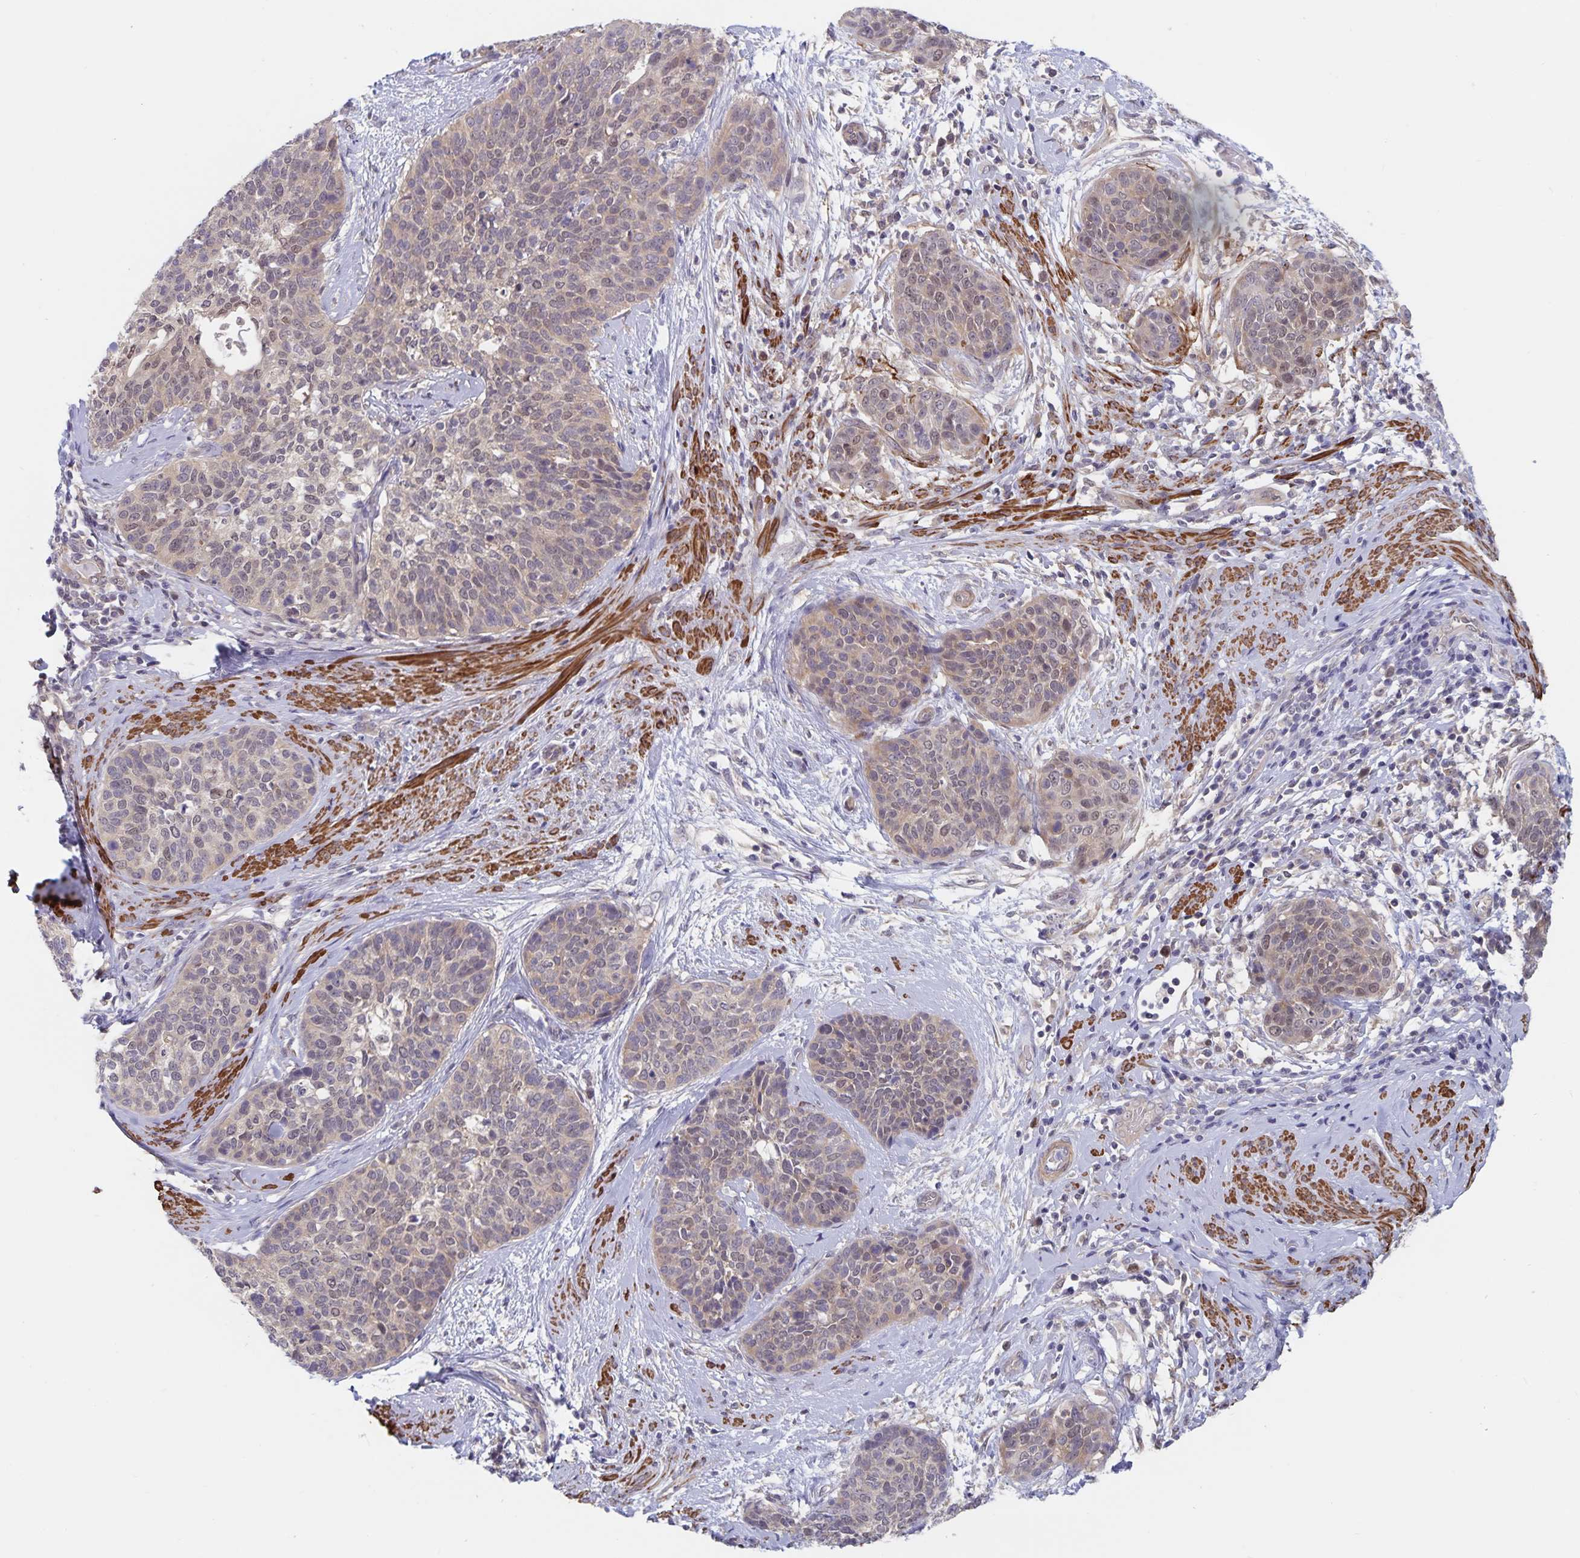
{"staining": {"intensity": "weak", "quantity": "<25%", "location": "nuclear"}, "tissue": "cervical cancer", "cell_type": "Tumor cells", "image_type": "cancer", "snomed": [{"axis": "morphology", "description": "Squamous cell carcinoma, NOS"}, {"axis": "topography", "description": "Cervix"}], "caption": "The immunohistochemistry photomicrograph has no significant expression in tumor cells of cervical squamous cell carcinoma tissue.", "gene": "BAG6", "patient": {"sex": "female", "age": 69}}